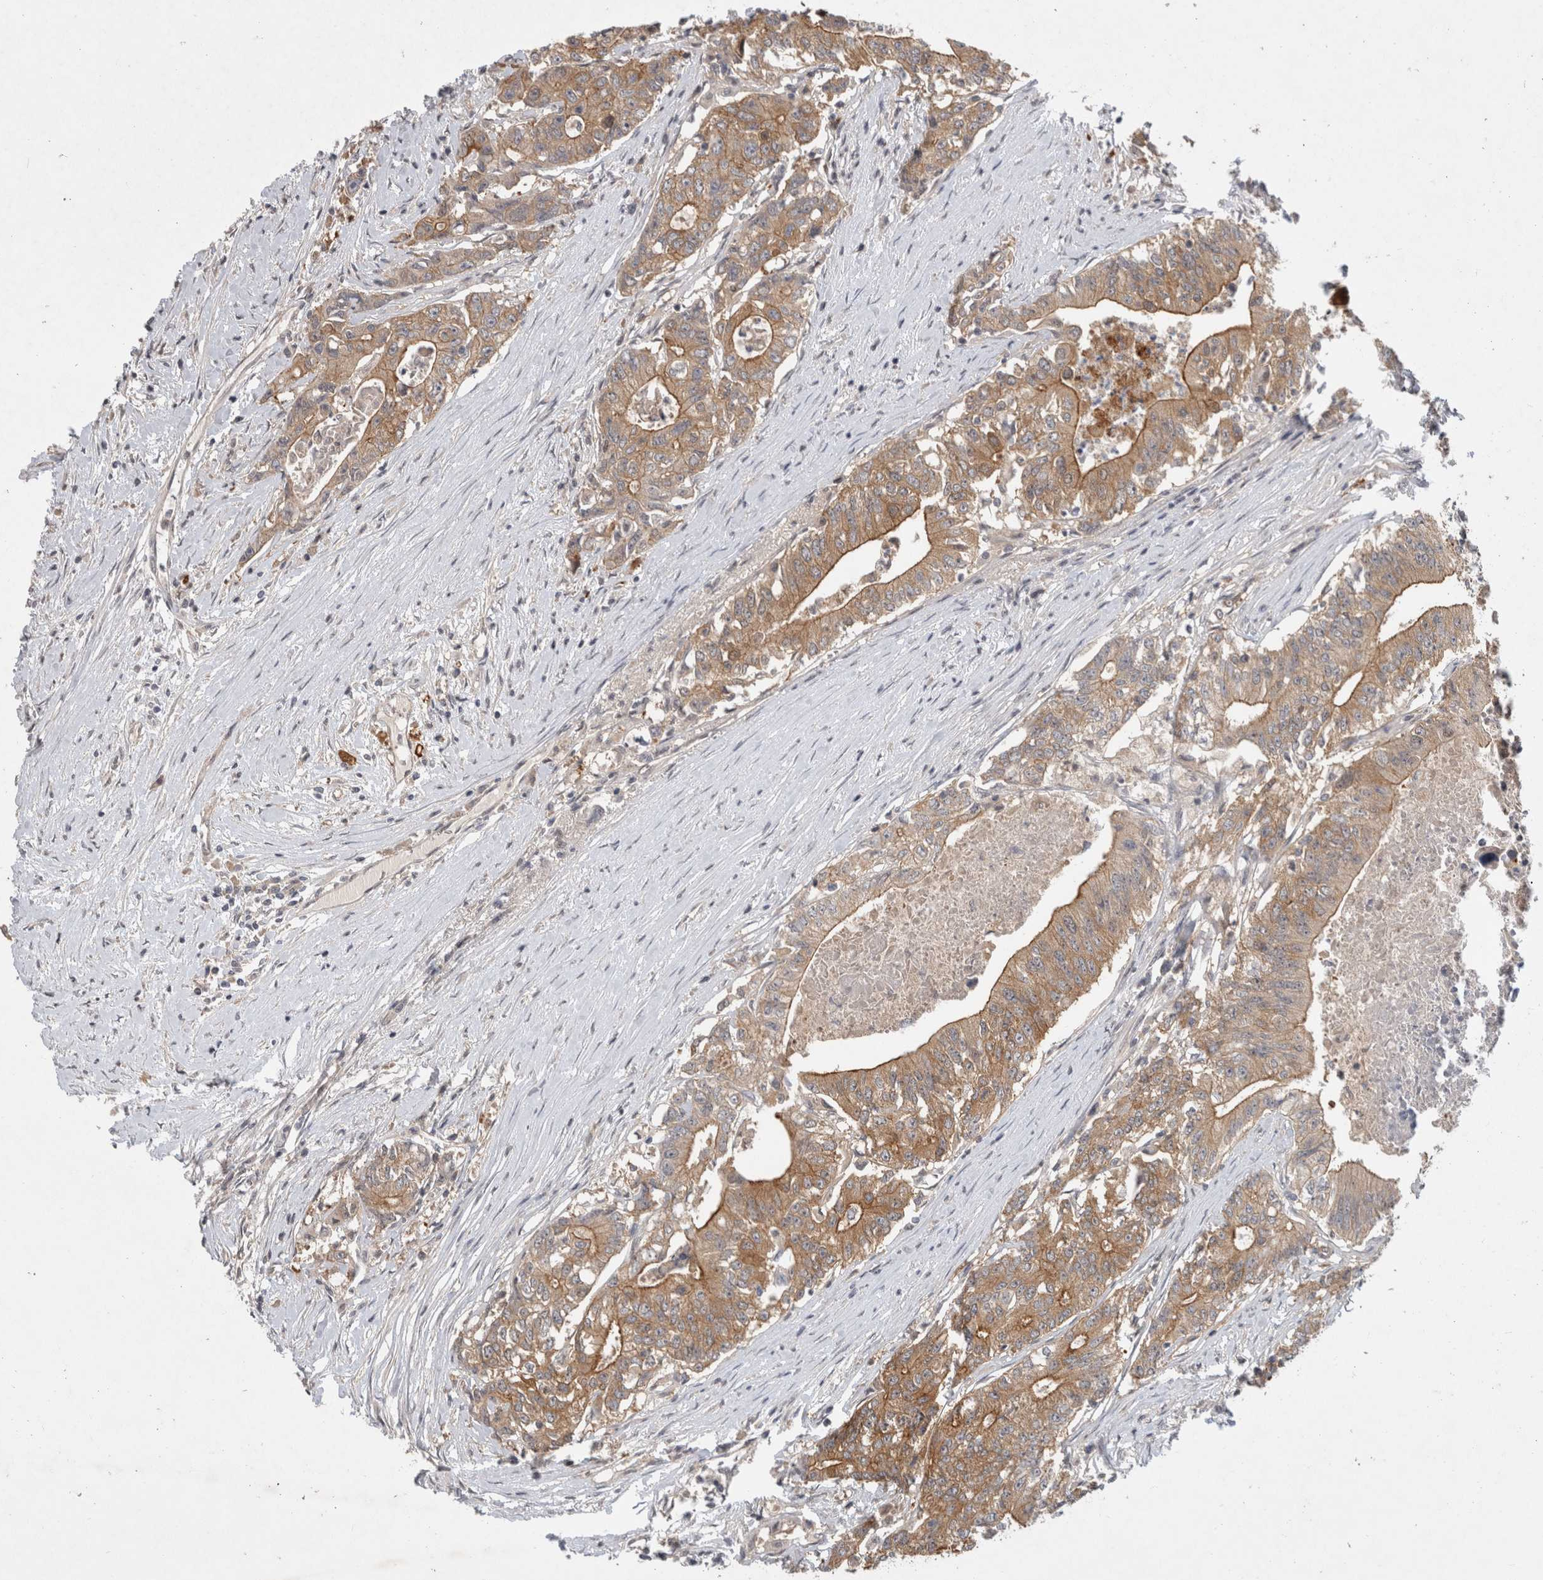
{"staining": {"intensity": "moderate", "quantity": ">75%", "location": "cytoplasmic/membranous"}, "tissue": "colorectal cancer", "cell_type": "Tumor cells", "image_type": "cancer", "snomed": [{"axis": "morphology", "description": "Adenocarcinoma, NOS"}, {"axis": "topography", "description": "Colon"}], "caption": "This is an image of immunohistochemistry (IHC) staining of adenocarcinoma (colorectal), which shows moderate staining in the cytoplasmic/membranous of tumor cells.", "gene": "CERS3", "patient": {"sex": "female", "age": 77}}